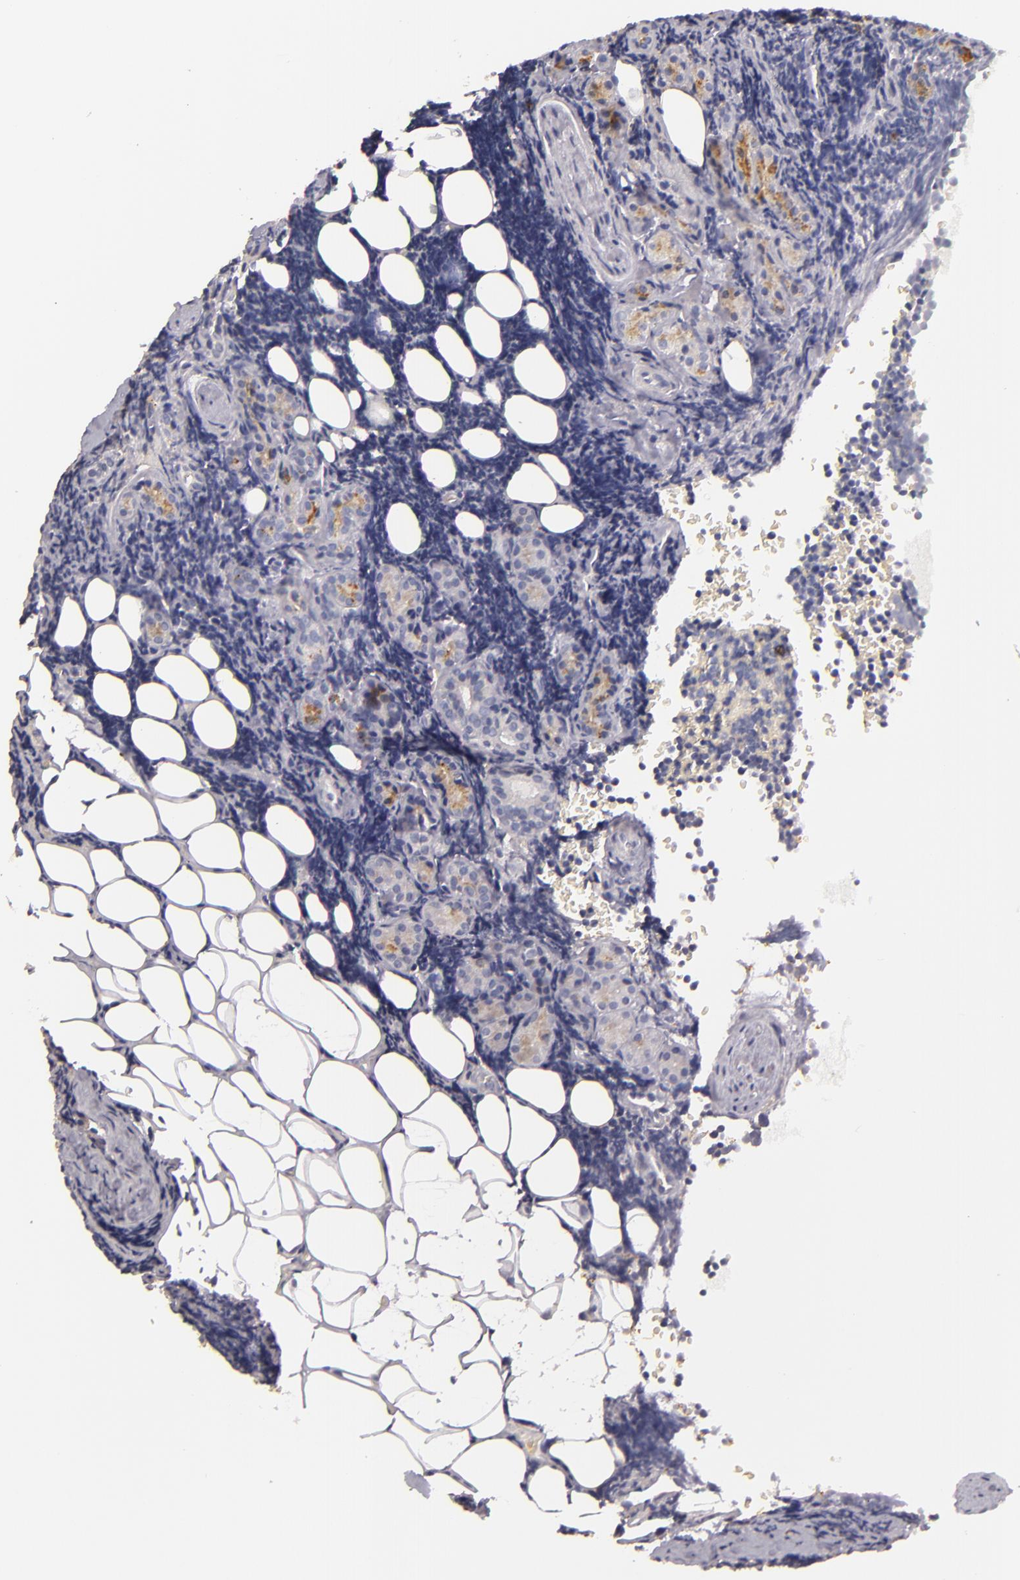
{"staining": {"intensity": "negative", "quantity": "none", "location": "none"}, "tissue": "lymphoma", "cell_type": "Tumor cells", "image_type": "cancer", "snomed": [{"axis": "morphology", "description": "Malignant lymphoma, non-Hodgkin's type, Low grade"}, {"axis": "topography", "description": "Lymph node"}], "caption": "IHC micrograph of human lymphoma stained for a protein (brown), which shows no staining in tumor cells. (Brightfield microscopy of DAB IHC at high magnification).", "gene": "TLR8", "patient": {"sex": "male", "age": 57}}